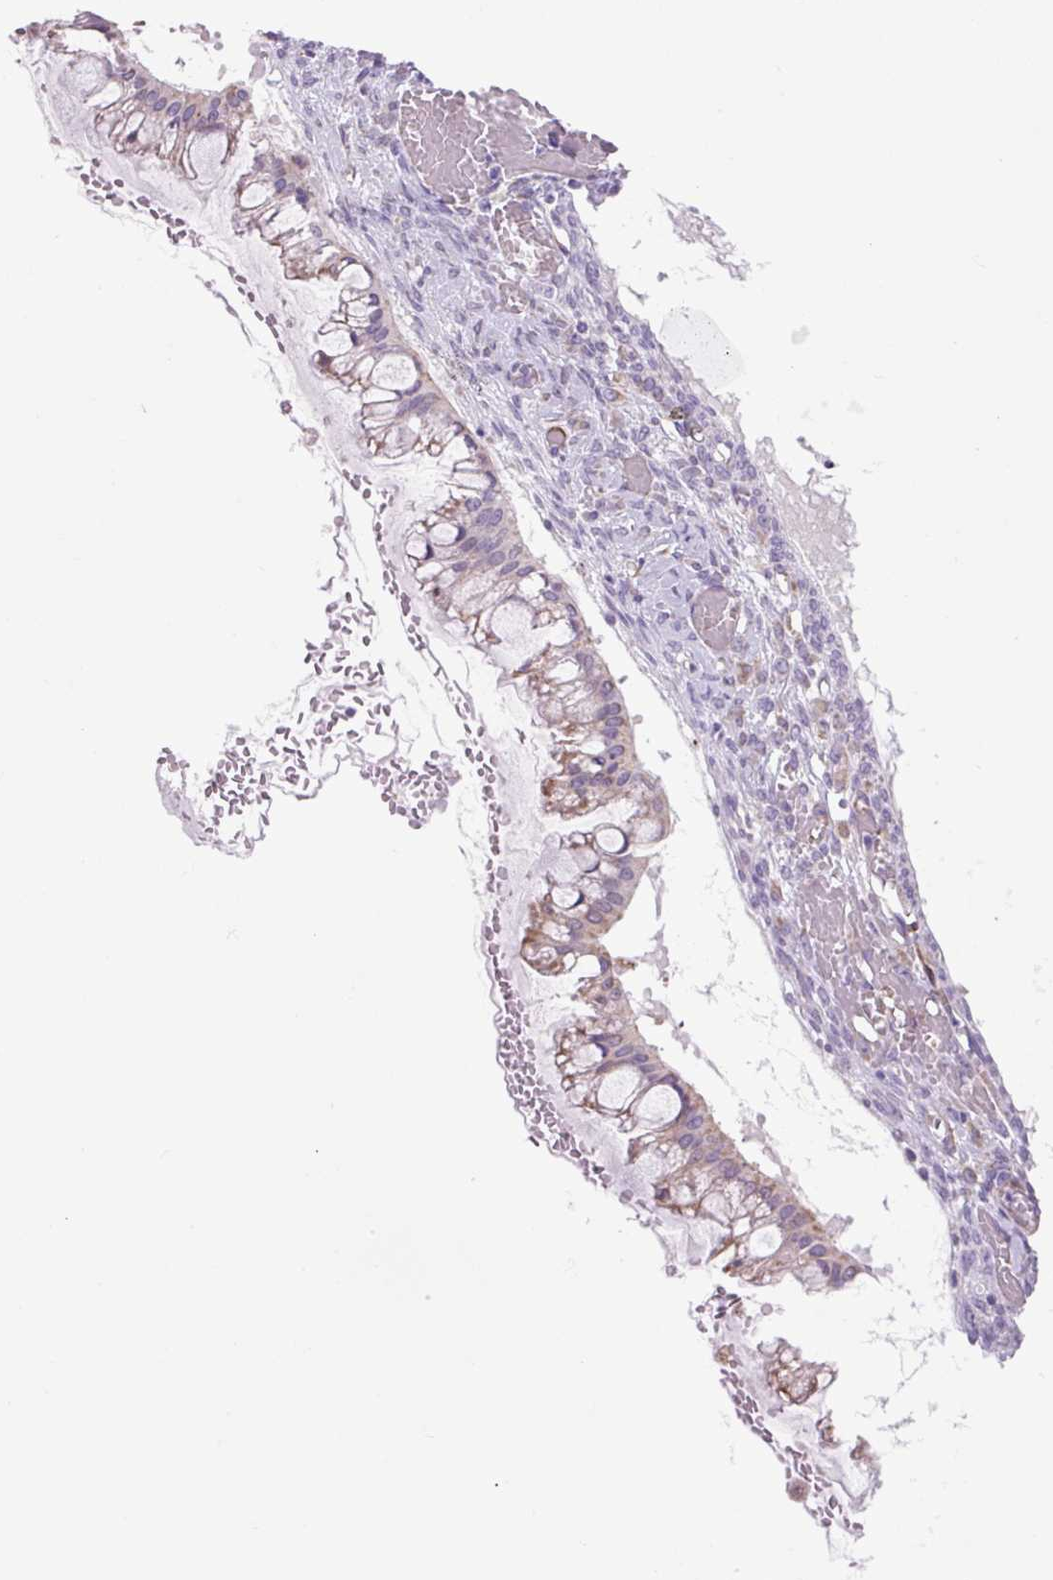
{"staining": {"intensity": "weak", "quantity": "25%-75%", "location": "cytoplasmic/membranous"}, "tissue": "ovarian cancer", "cell_type": "Tumor cells", "image_type": "cancer", "snomed": [{"axis": "morphology", "description": "Cystadenocarcinoma, mucinous, NOS"}, {"axis": "topography", "description": "Ovary"}], "caption": "There is low levels of weak cytoplasmic/membranous staining in tumor cells of ovarian cancer, as demonstrated by immunohistochemical staining (brown color).", "gene": "RNASE10", "patient": {"sex": "female", "age": 73}}